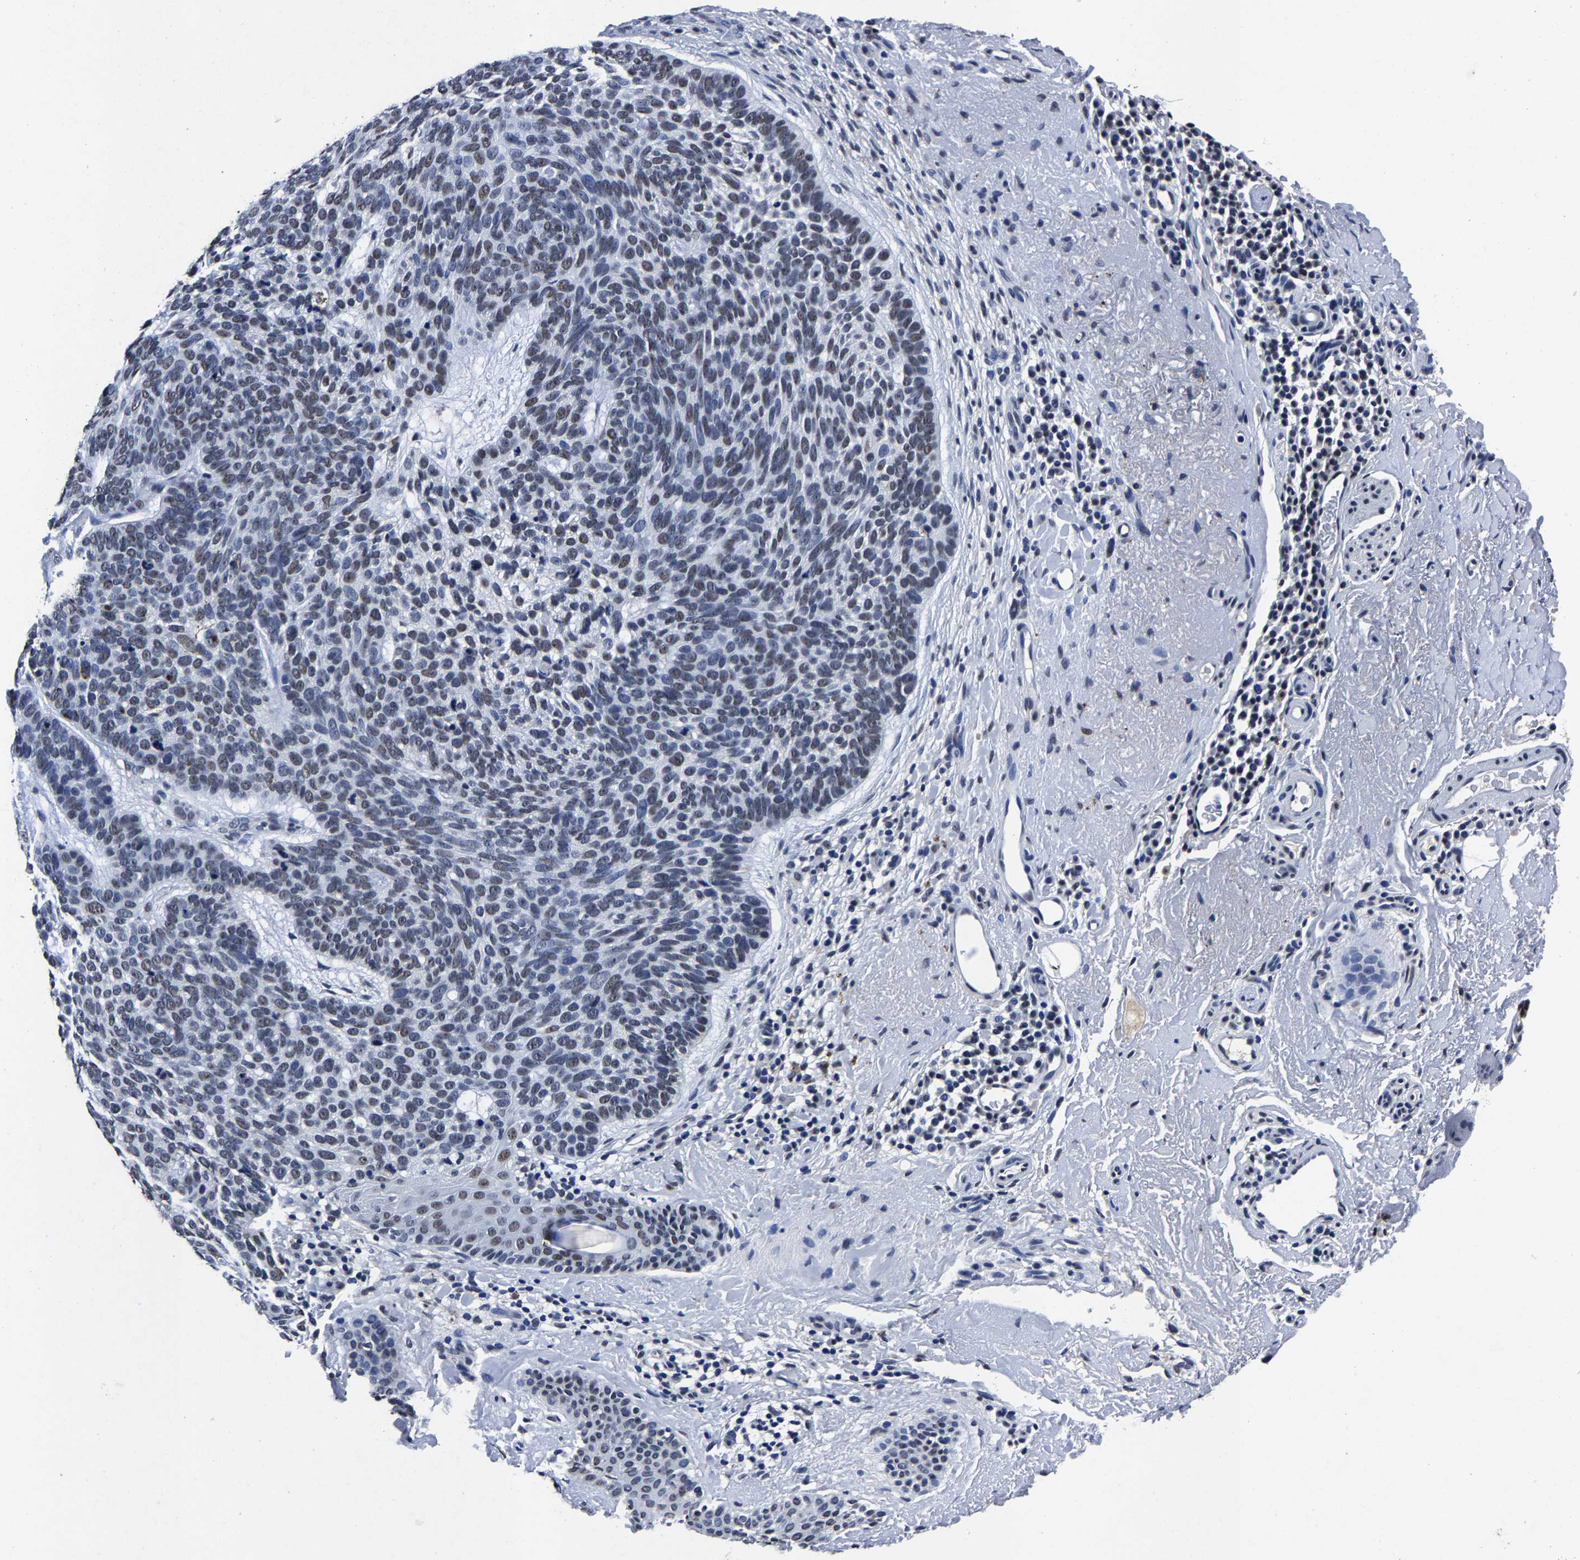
{"staining": {"intensity": "weak", "quantity": "<25%", "location": "nuclear"}, "tissue": "skin cancer", "cell_type": "Tumor cells", "image_type": "cancer", "snomed": [{"axis": "morphology", "description": "Basal cell carcinoma"}, {"axis": "topography", "description": "Skin"}, {"axis": "topography", "description": "Skin of head"}], "caption": "Tumor cells show no significant protein expression in skin basal cell carcinoma.", "gene": "RBM45", "patient": {"sex": "female", "age": 85}}